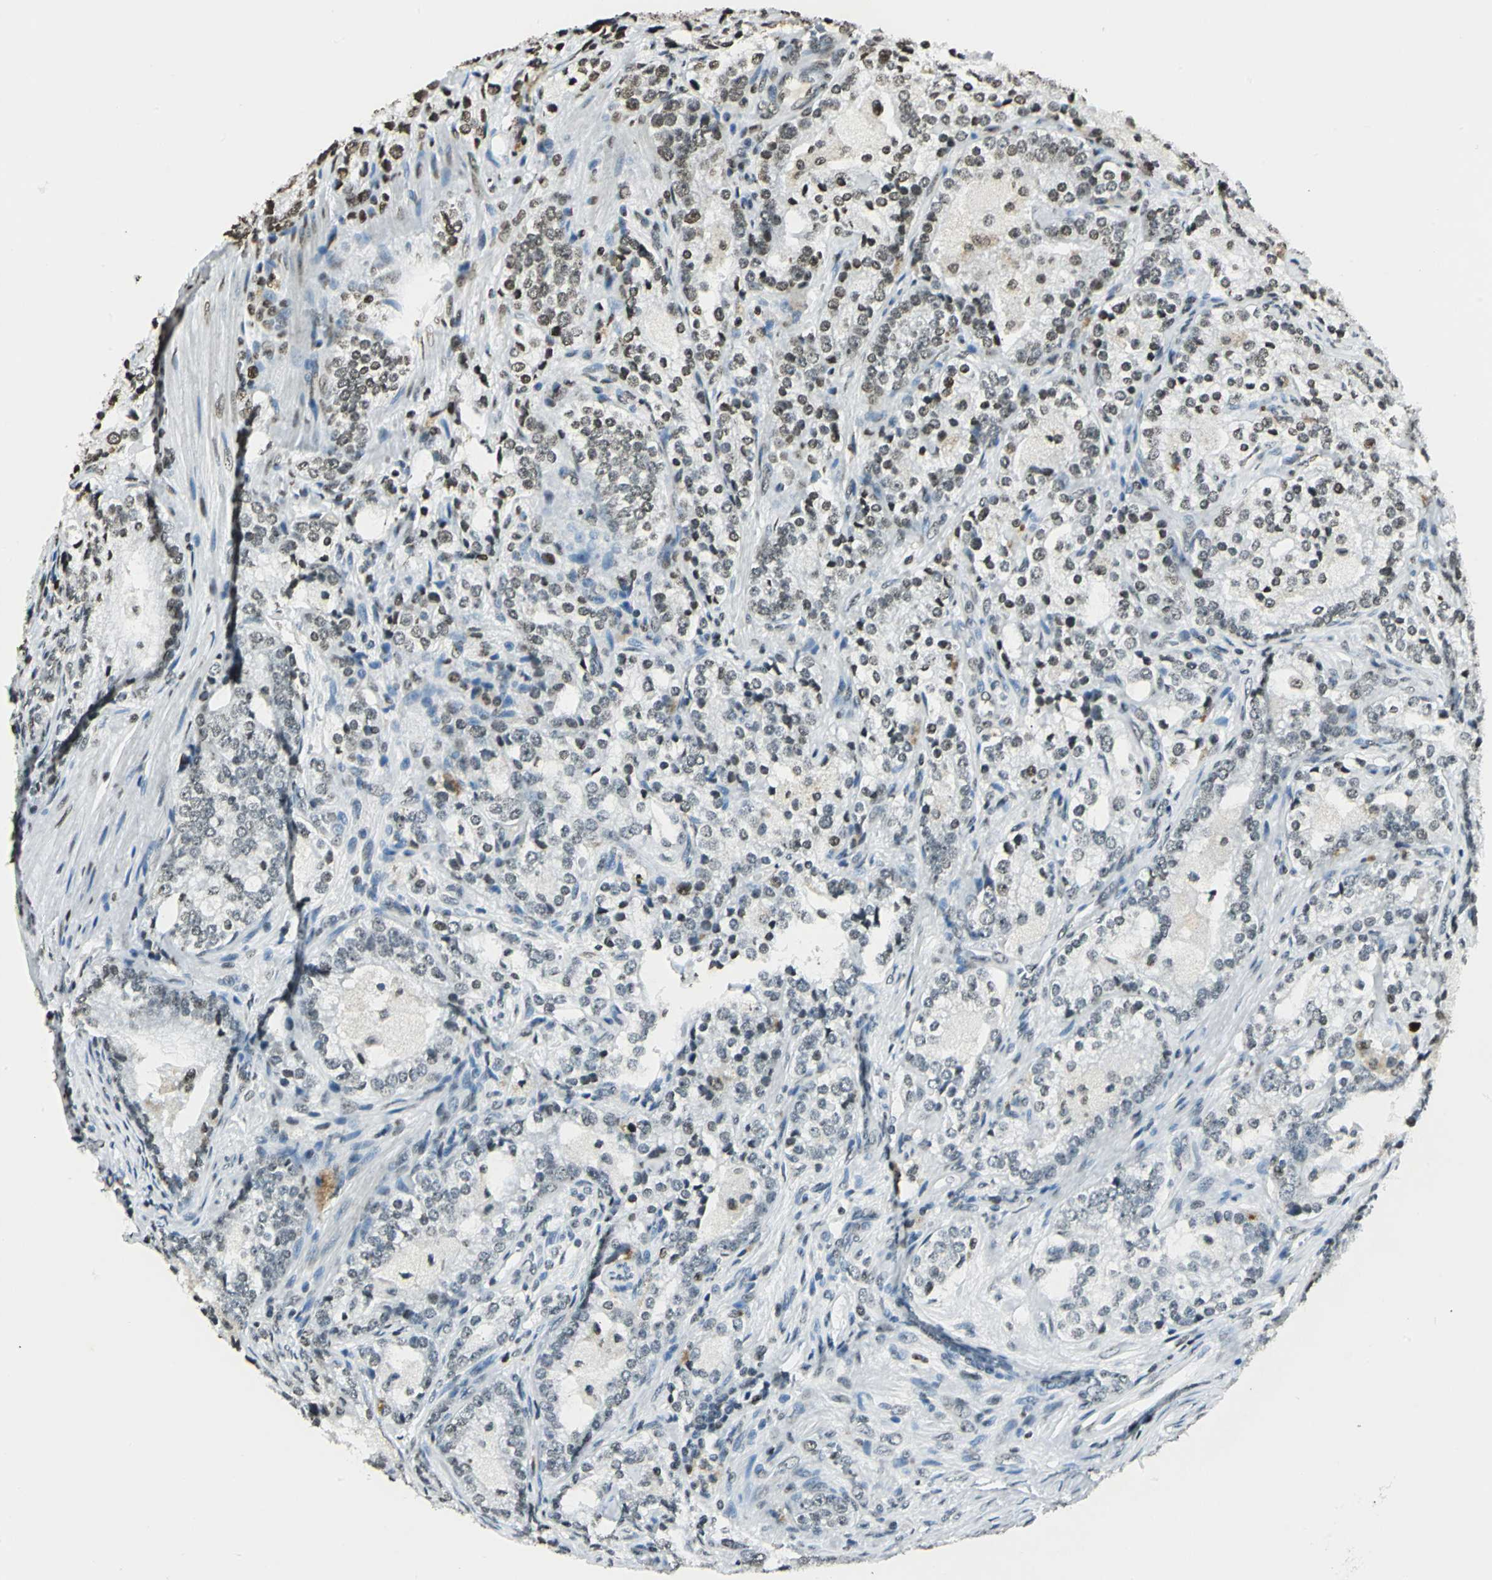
{"staining": {"intensity": "moderate", "quantity": "25%-75%", "location": "nuclear"}, "tissue": "prostate cancer", "cell_type": "Tumor cells", "image_type": "cancer", "snomed": [{"axis": "morphology", "description": "Adenocarcinoma, High grade"}, {"axis": "topography", "description": "Prostate"}], "caption": "Protein staining exhibits moderate nuclear positivity in about 25%-75% of tumor cells in prostate cancer (adenocarcinoma (high-grade)).", "gene": "MCM4", "patient": {"sex": "male", "age": 63}}